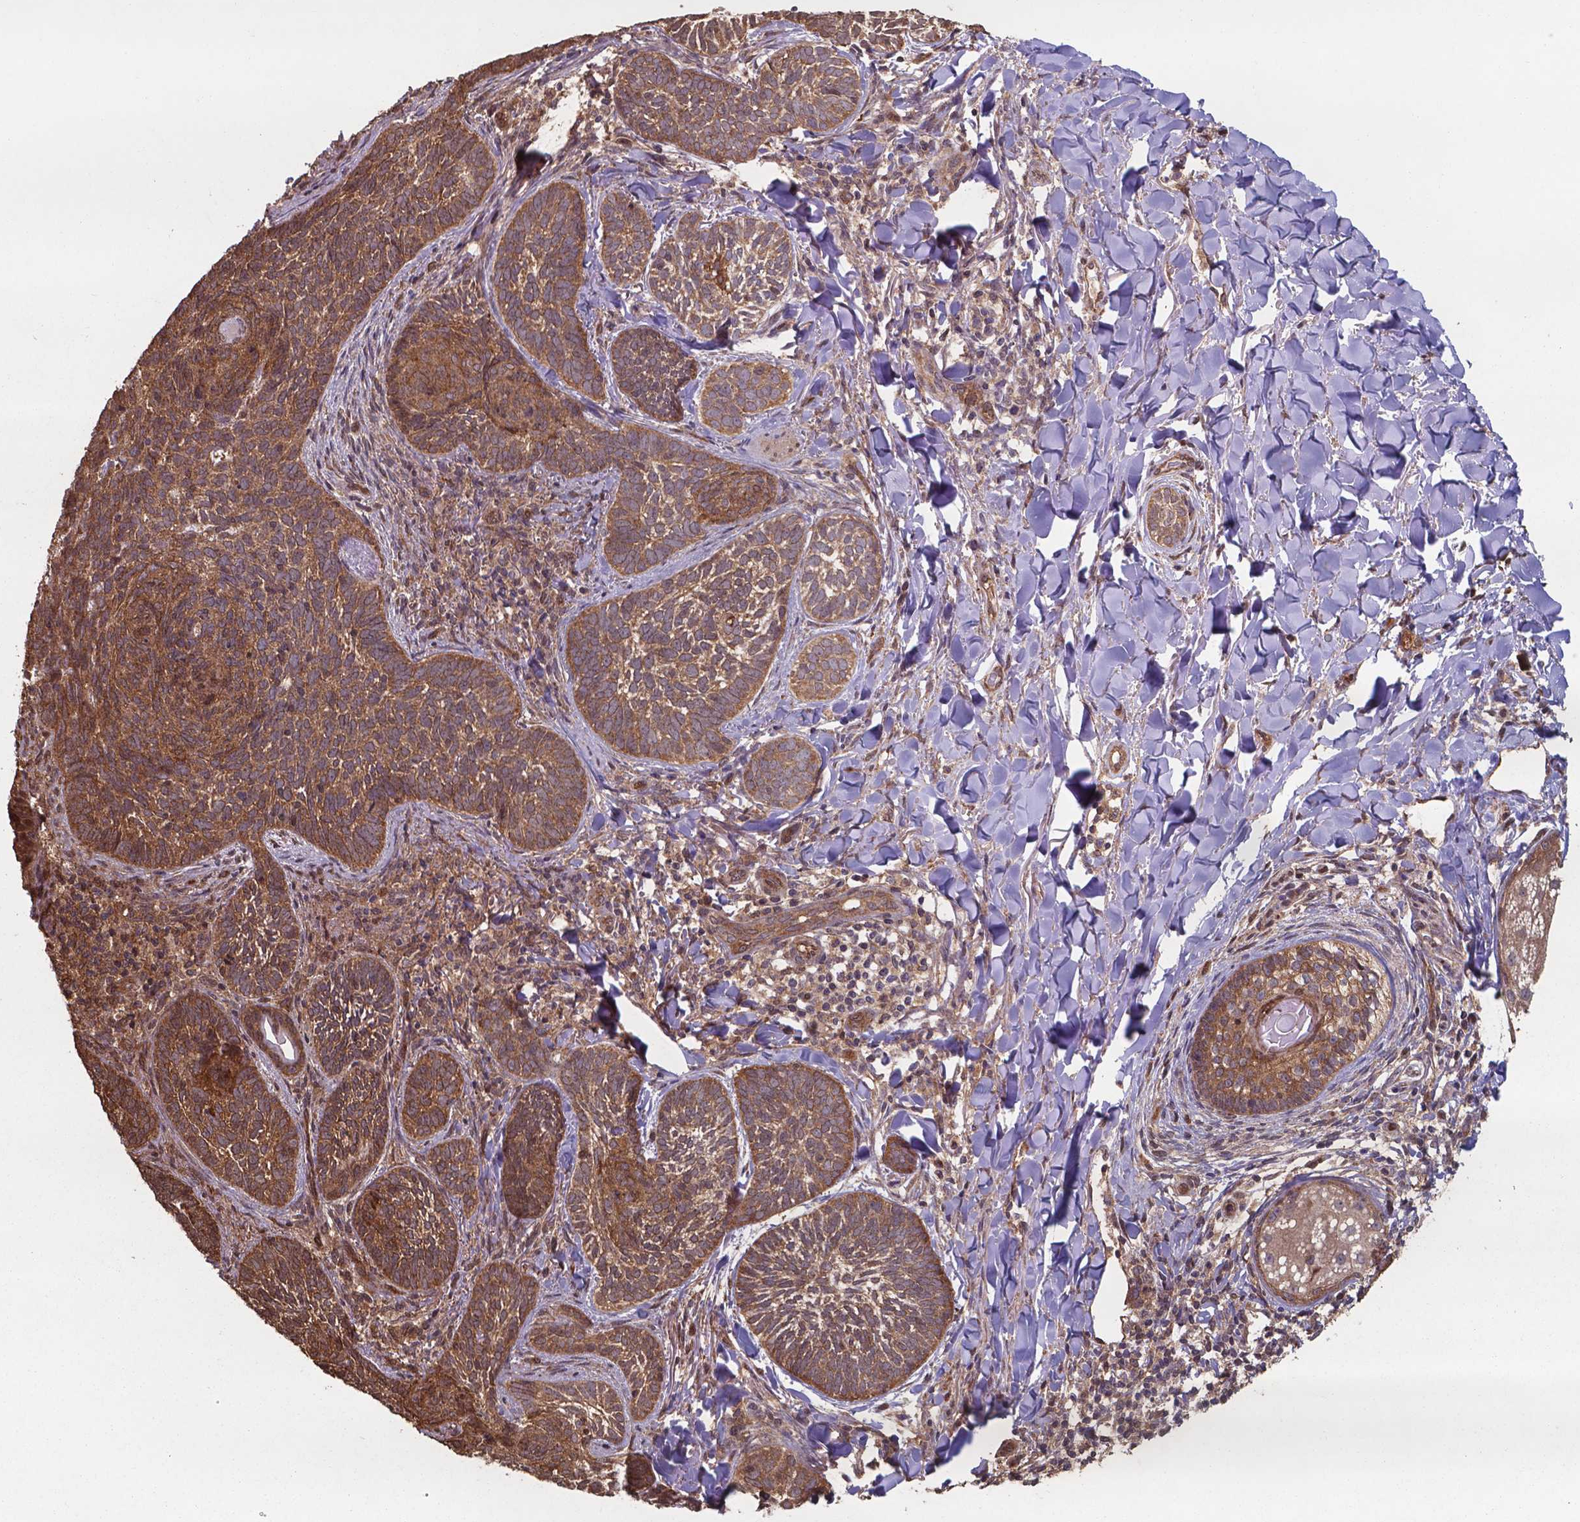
{"staining": {"intensity": "moderate", "quantity": ">75%", "location": "cytoplasmic/membranous,nuclear"}, "tissue": "skin cancer", "cell_type": "Tumor cells", "image_type": "cancer", "snomed": [{"axis": "morphology", "description": "Normal tissue, NOS"}, {"axis": "morphology", "description": "Basal cell carcinoma"}, {"axis": "topography", "description": "Skin"}], "caption": "This is a micrograph of immunohistochemistry (IHC) staining of skin cancer (basal cell carcinoma), which shows moderate positivity in the cytoplasmic/membranous and nuclear of tumor cells.", "gene": "CHP2", "patient": {"sex": "male", "age": 46}}